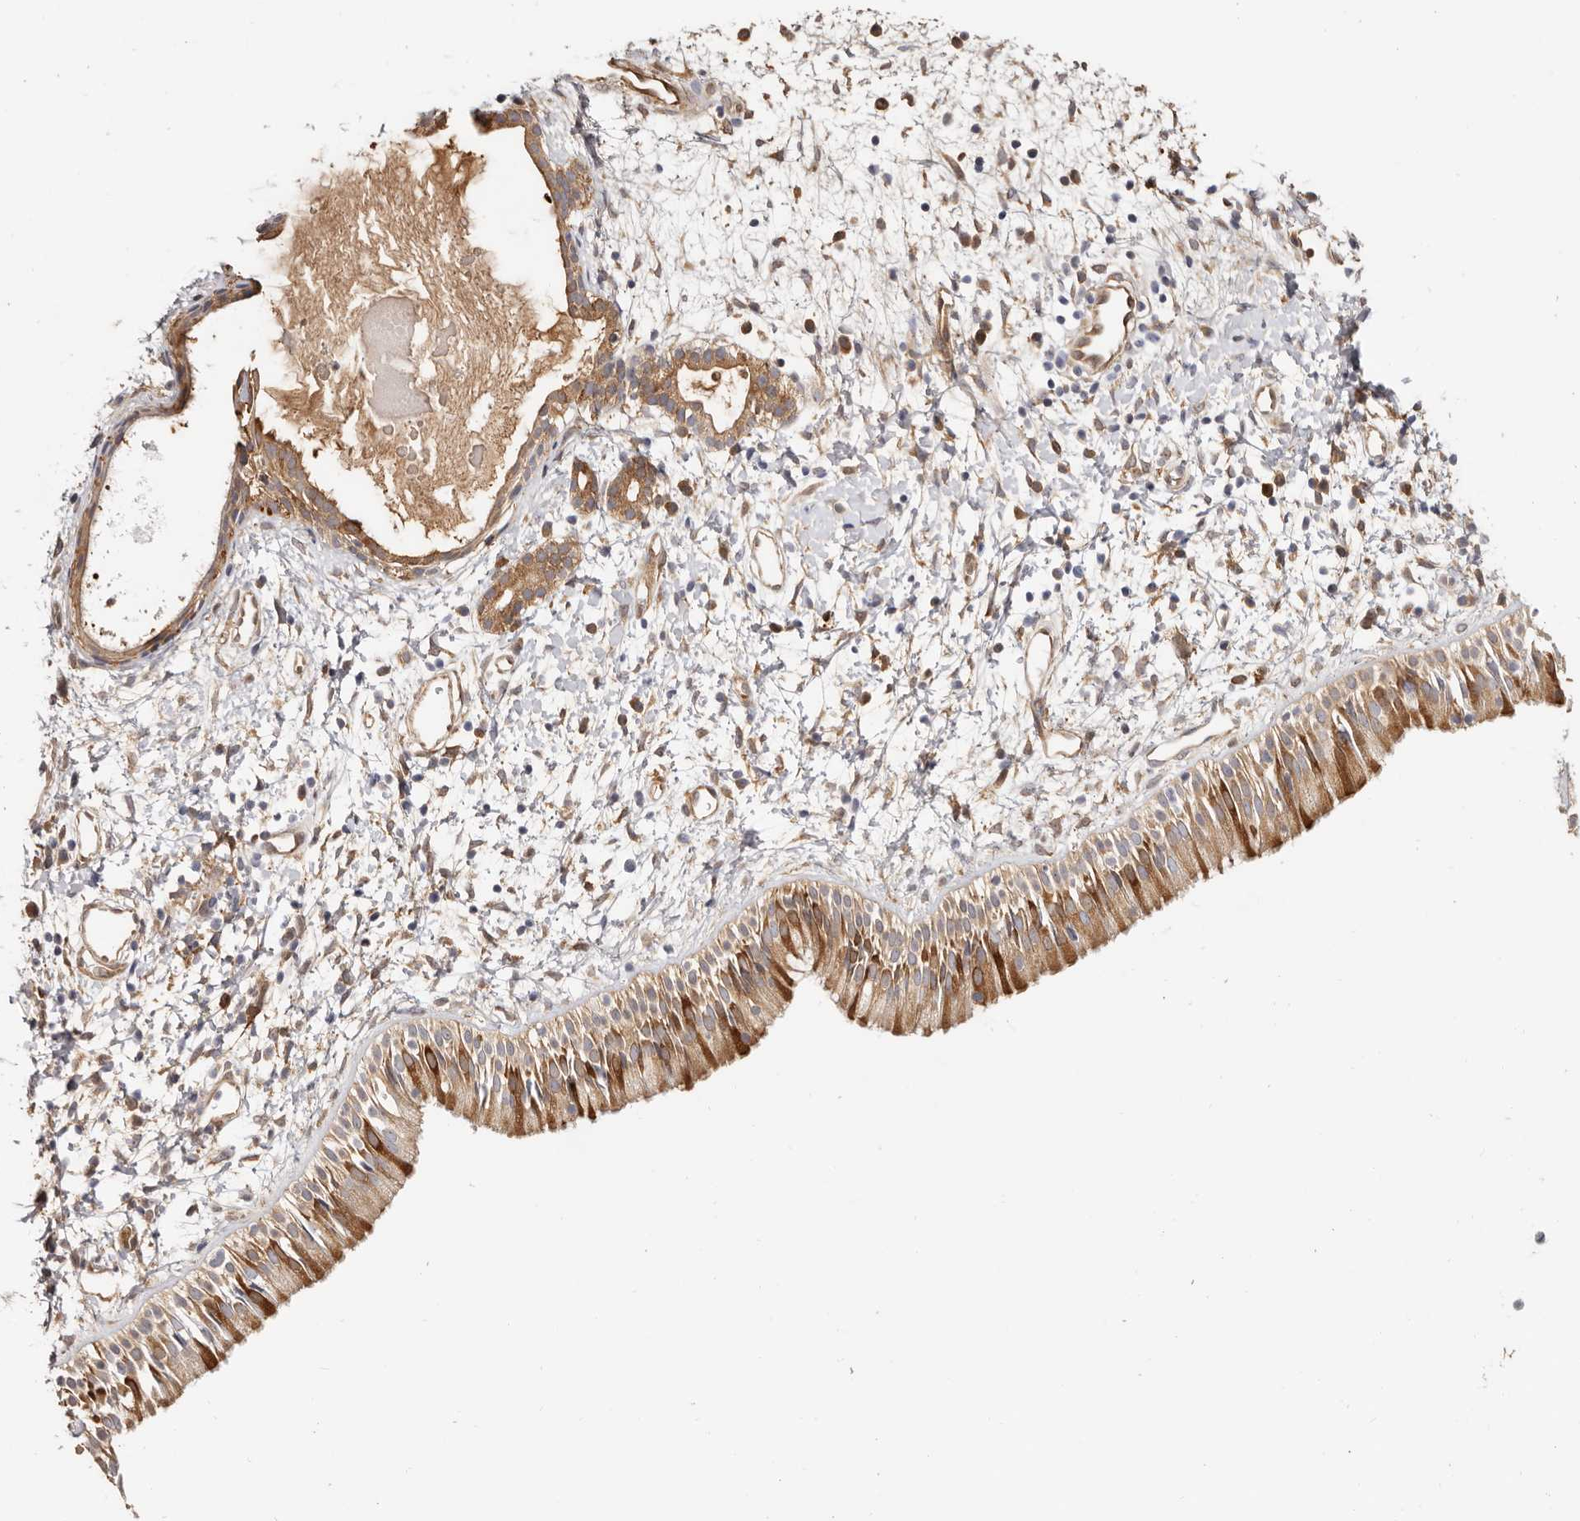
{"staining": {"intensity": "moderate", "quantity": ">75%", "location": "cytoplasmic/membranous"}, "tissue": "nasopharynx", "cell_type": "Respiratory epithelial cells", "image_type": "normal", "snomed": [{"axis": "morphology", "description": "Normal tissue, NOS"}, {"axis": "topography", "description": "Nasopharynx"}], "caption": "Immunohistochemistry (DAB) staining of normal nasopharynx exhibits moderate cytoplasmic/membranous protein positivity in approximately >75% of respiratory epithelial cells.", "gene": "LAP3", "patient": {"sex": "male", "age": 22}}